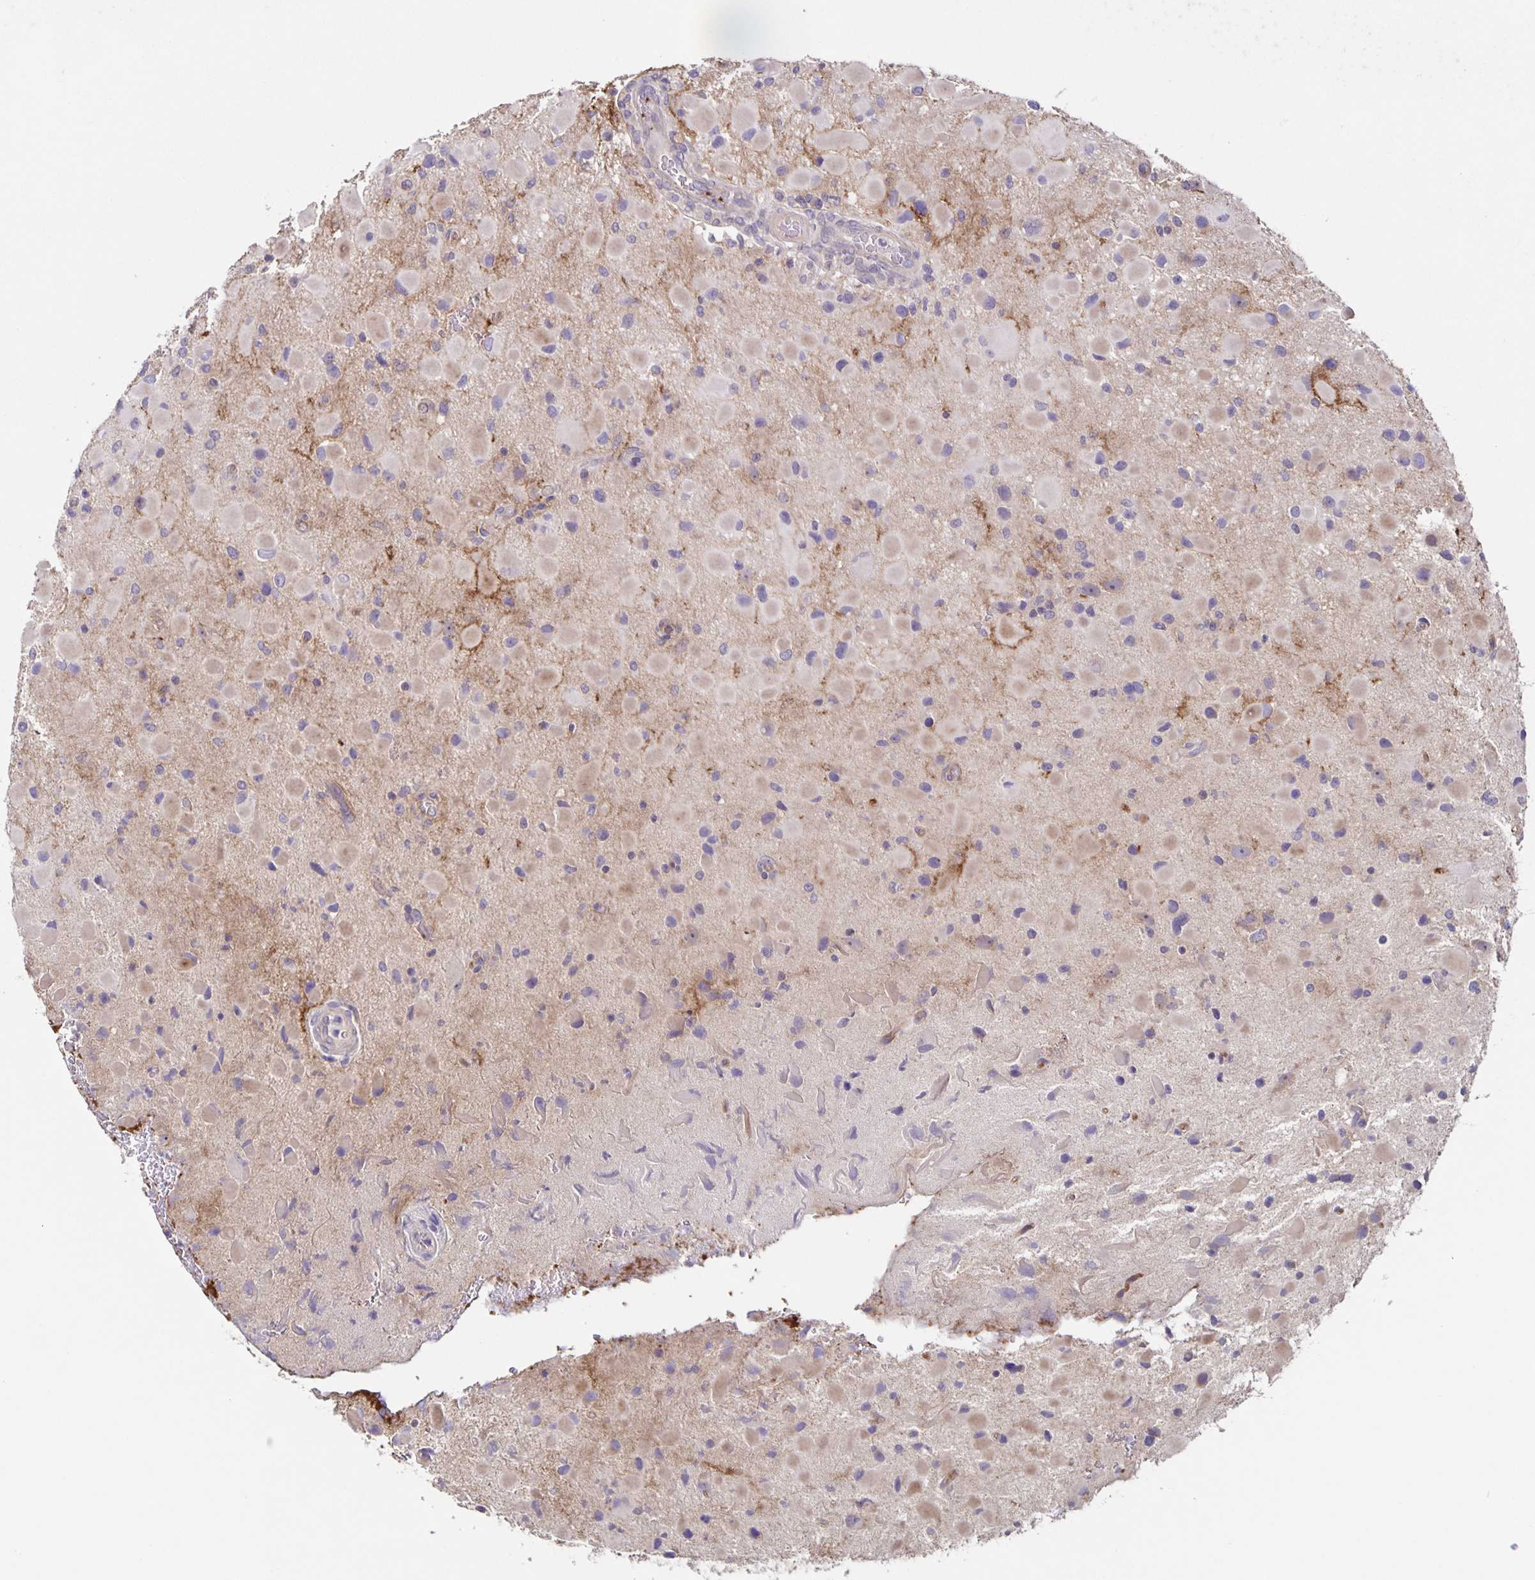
{"staining": {"intensity": "weak", "quantity": "<25%", "location": "cytoplasmic/membranous"}, "tissue": "glioma", "cell_type": "Tumor cells", "image_type": "cancer", "snomed": [{"axis": "morphology", "description": "Glioma, malignant, Low grade"}, {"axis": "topography", "description": "Brain"}], "caption": "Immunohistochemistry (IHC) histopathology image of neoplastic tissue: human low-grade glioma (malignant) stained with DAB (3,3'-diaminobenzidine) displays no significant protein positivity in tumor cells.", "gene": "ITGA2", "patient": {"sex": "female", "age": 32}}